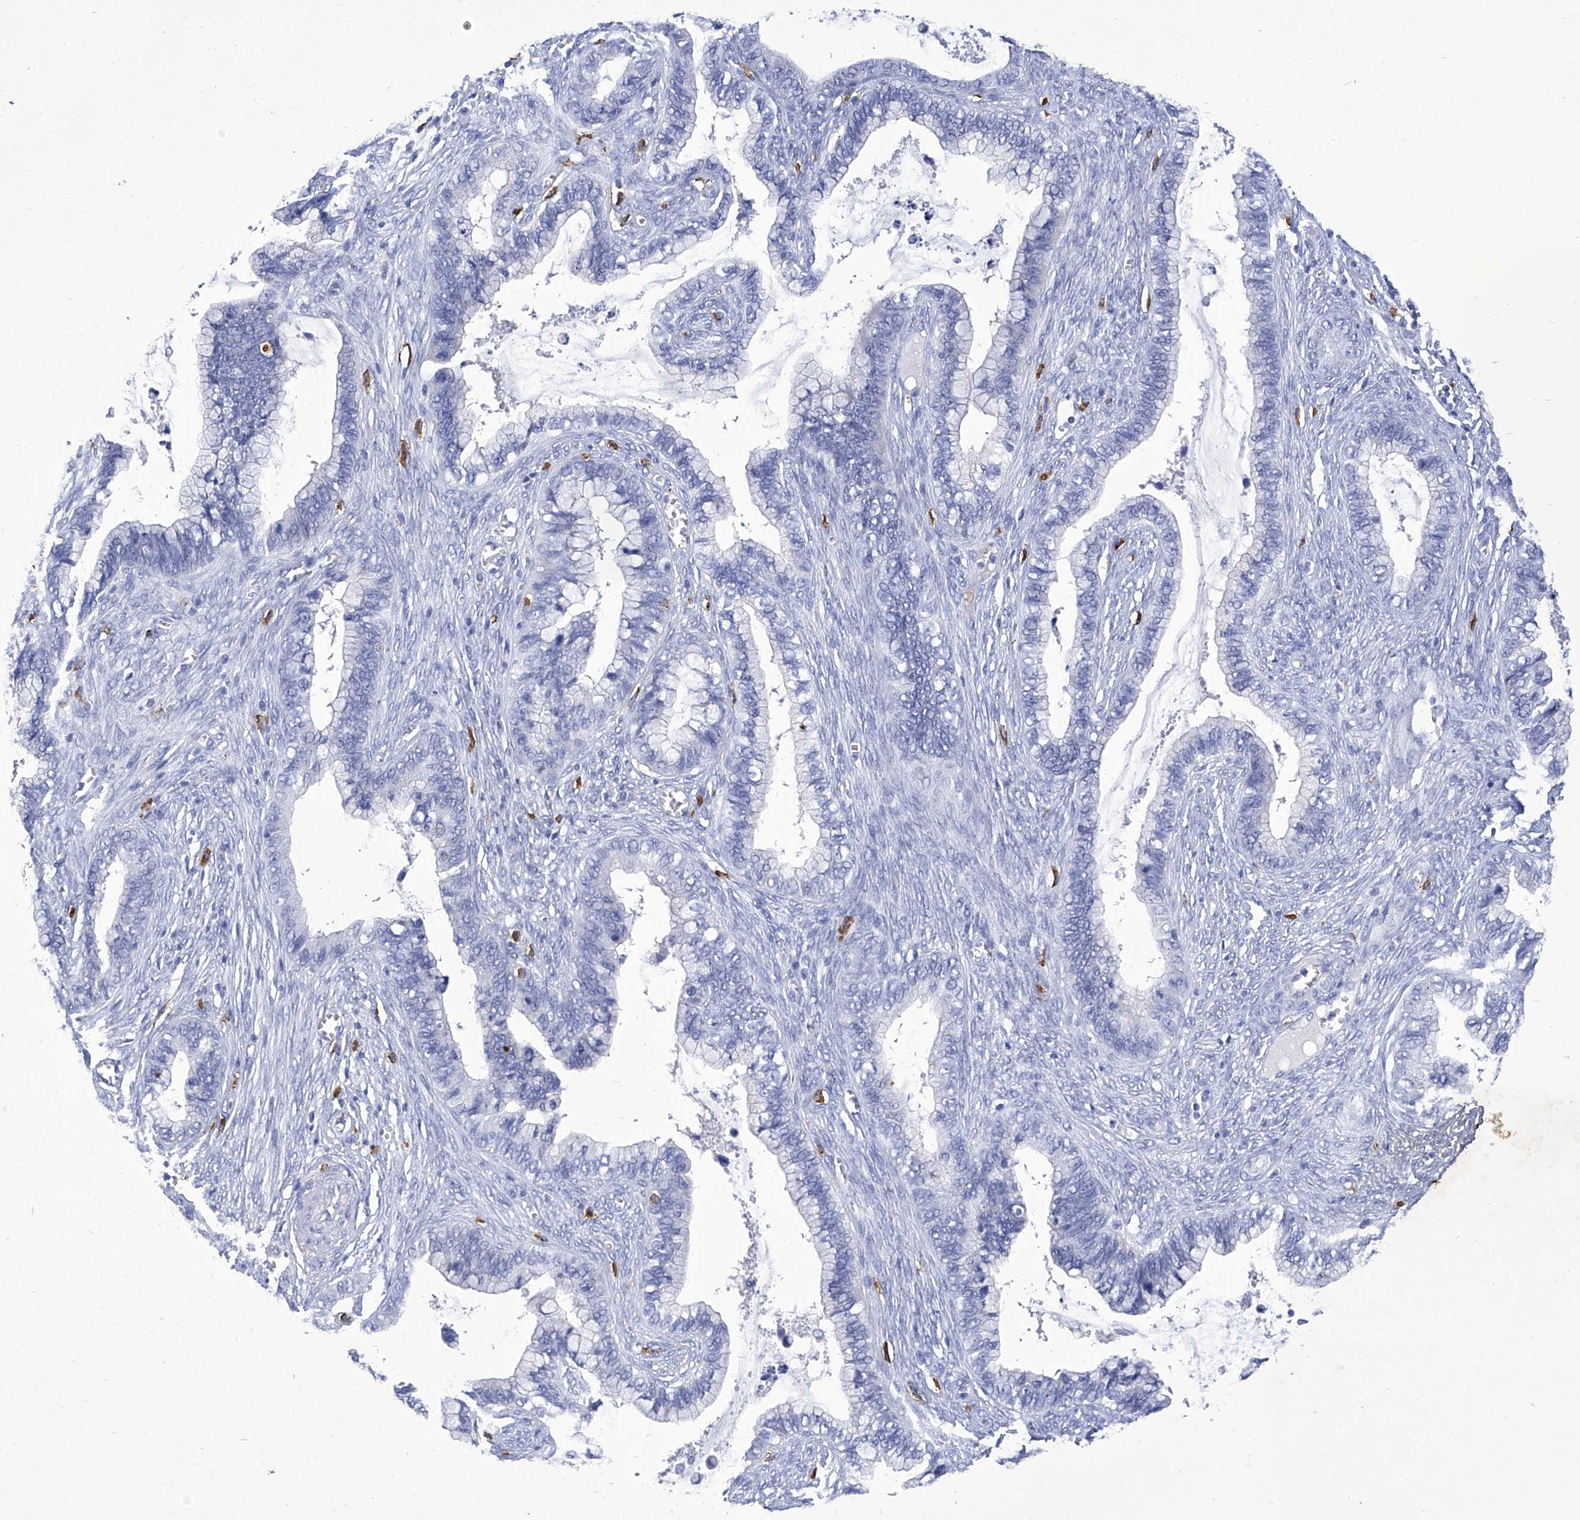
{"staining": {"intensity": "negative", "quantity": "none", "location": "none"}, "tissue": "cervical cancer", "cell_type": "Tumor cells", "image_type": "cancer", "snomed": [{"axis": "morphology", "description": "Adenocarcinoma, NOS"}, {"axis": "topography", "description": "Cervix"}], "caption": "Immunohistochemical staining of cervical cancer displays no significant positivity in tumor cells.", "gene": "IFNL2", "patient": {"sex": "female", "age": 44}}